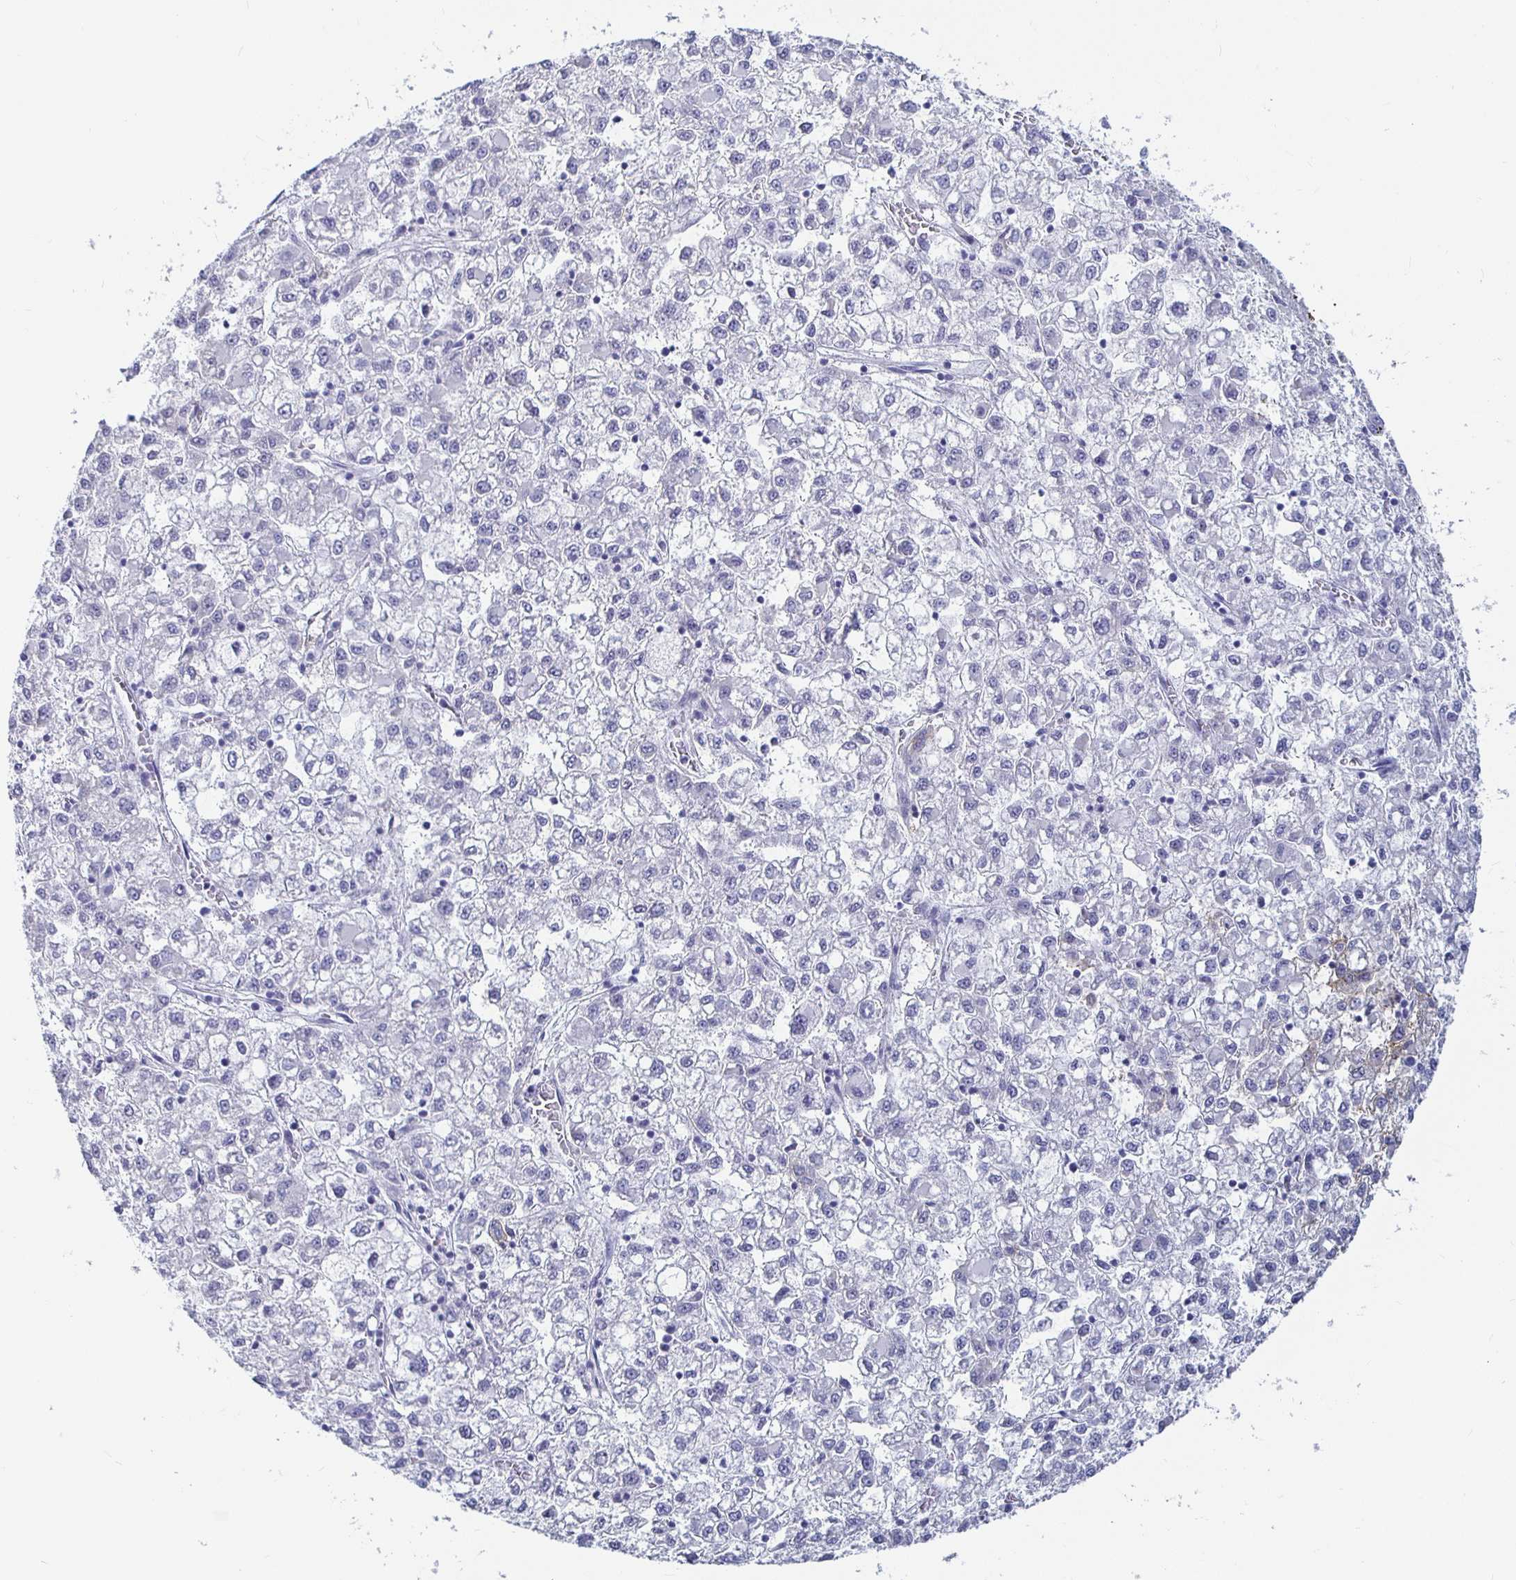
{"staining": {"intensity": "negative", "quantity": "none", "location": "none"}, "tissue": "liver cancer", "cell_type": "Tumor cells", "image_type": "cancer", "snomed": [{"axis": "morphology", "description": "Carcinoma, Hepatocellular, NOS"}, {"axis": "topography", "description": "Liver"}], "caption": "High magnification brightfield microscopy of liver cancer stained with DAB (brown) and counterstained with hematoxylin (blue): tumor cells show no significant expression.", "gene": "CA9", "patient": {"sex": "male", "age": 40}}